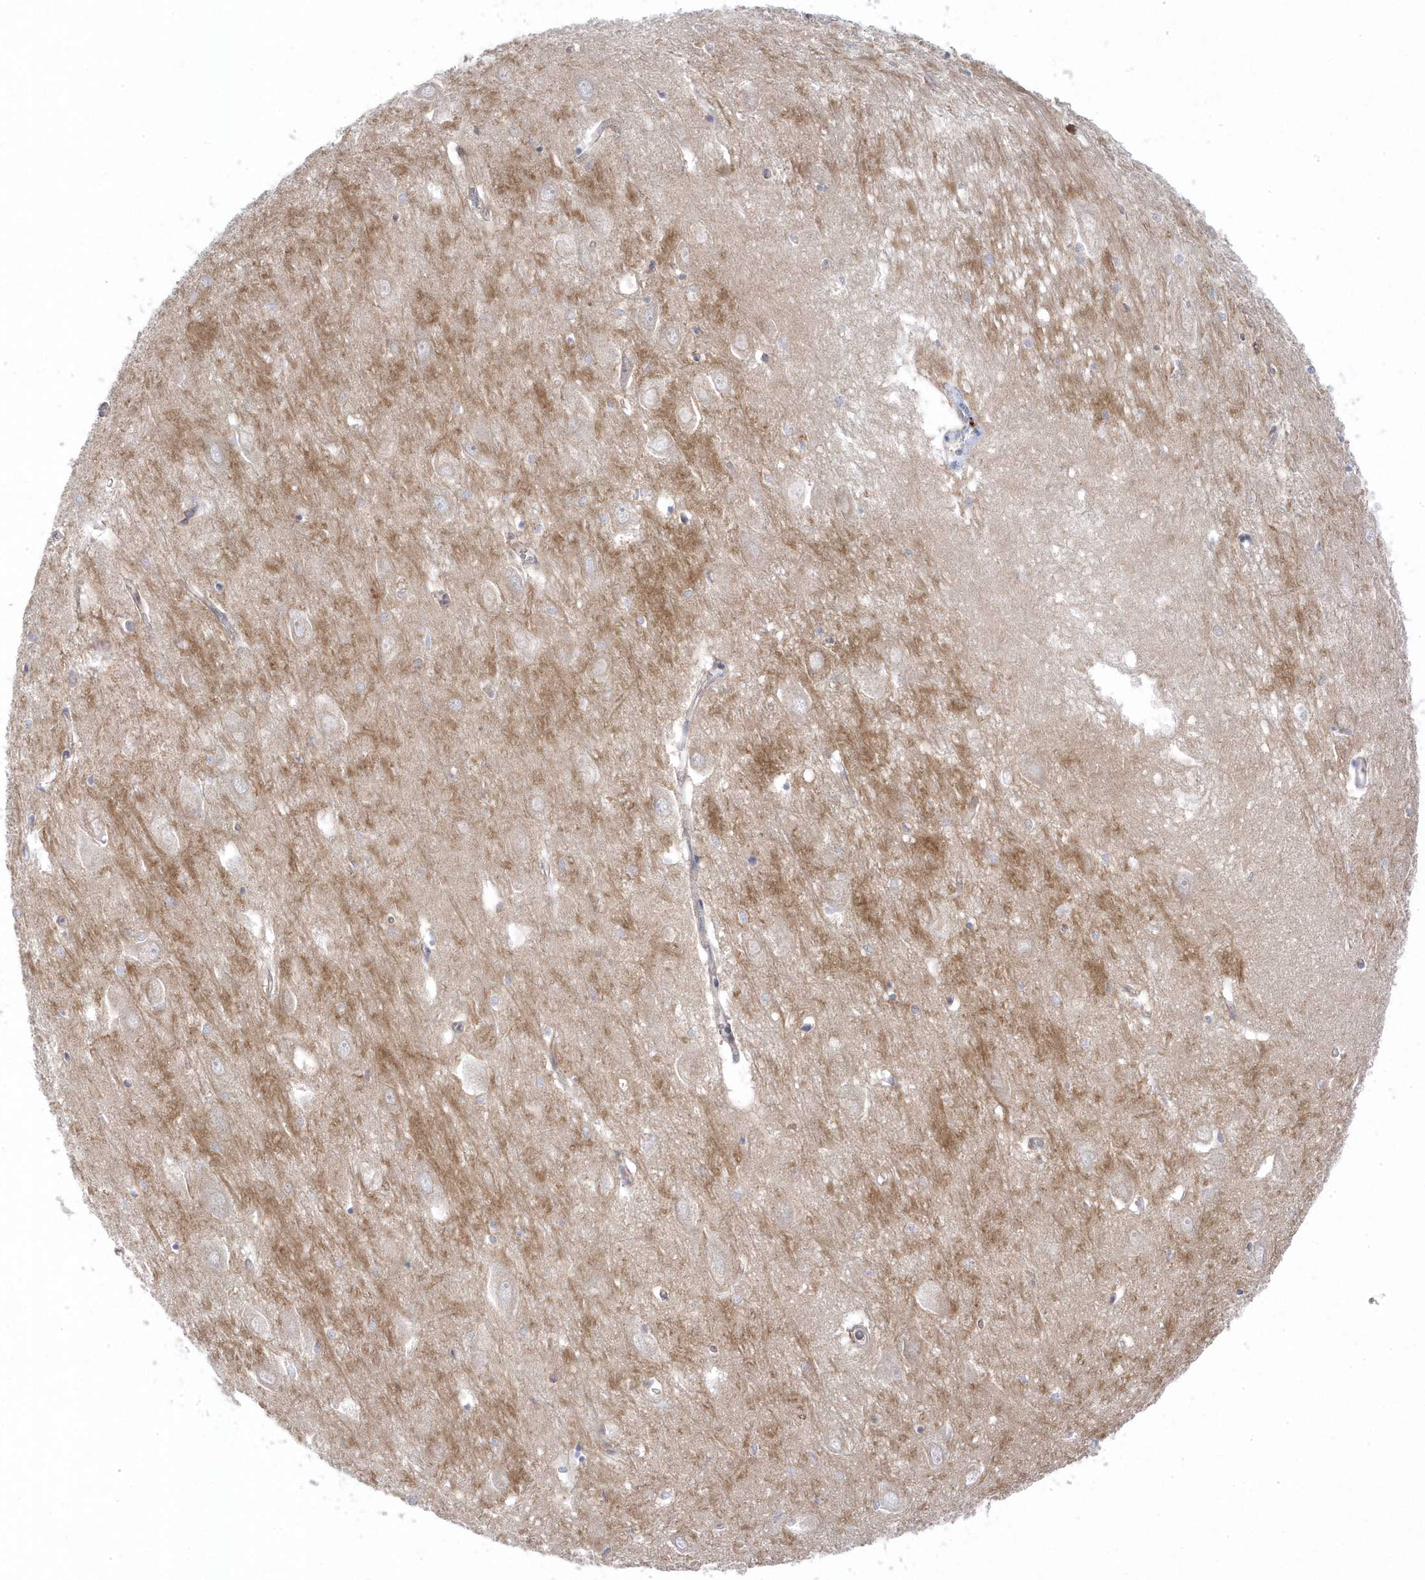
{"staining": {"intensity": "strong", "quantity": "<25%", "location": "cytoplasmic/membranous"}, "tissue": "hippocampus", "cell_type": "Glial cells", "image_type": "normal", "snomed": [{"axis": "morphology", "description": "Normal tissue, NOS"}, {"axis": "topography", "description": "Hippocampus"}], "caption": "Immunohistochemistry (DAB) staining of normal hippocampus exhibits strong cytoplasmic/membranous protein expression in approximately <25% of glial cells.", "gene": "ANAPC1", "patient": {"sex": "female", "age": 64}}